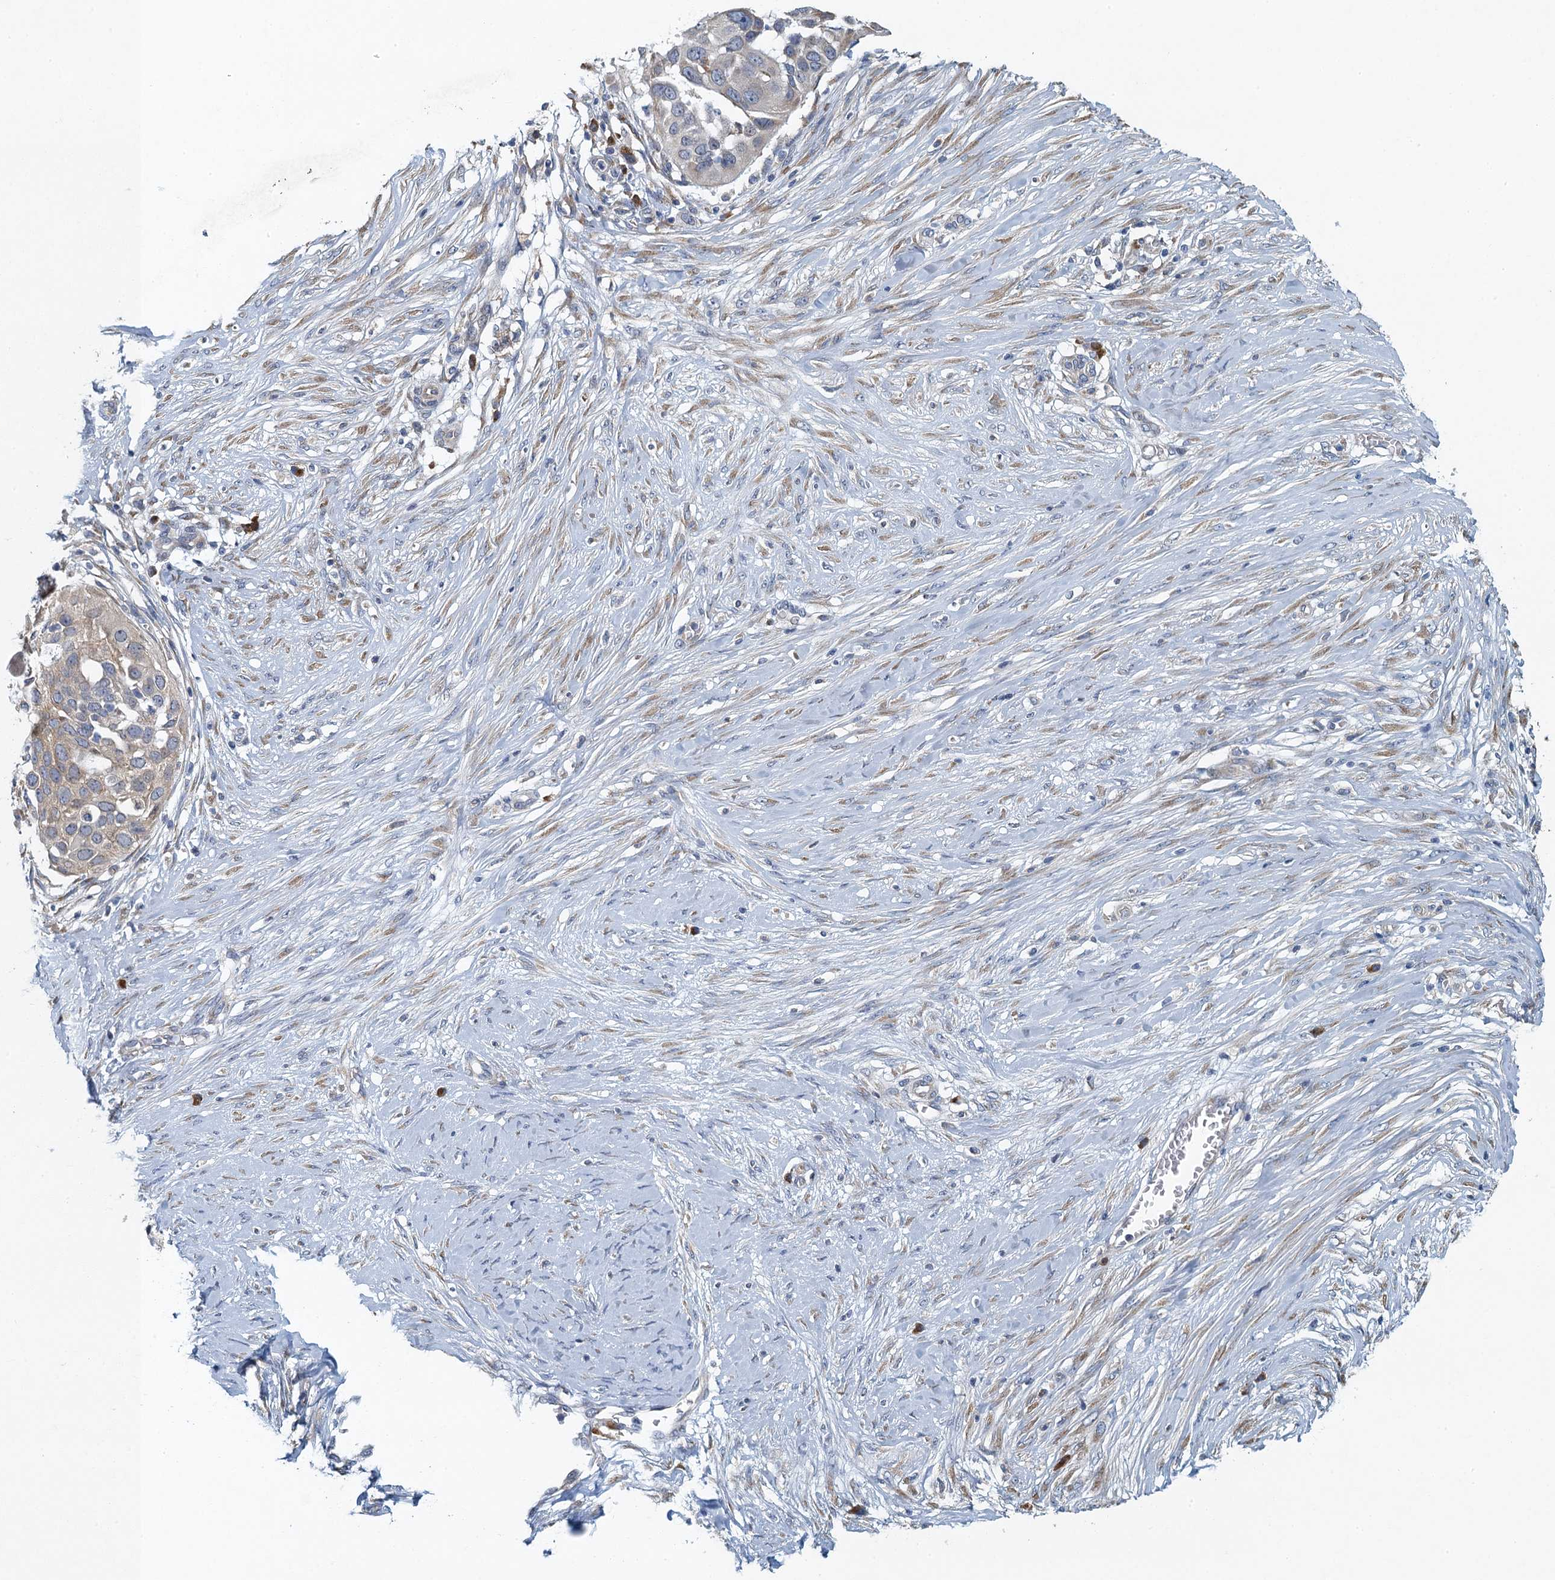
{"staining": {"intensity": "negative", "quantity": "none", "location": "none"}, "tissue": "skin cancer", "cell_type": "Tumor cells", "image_type": "cancer", "snomed": [{"axis": "morphology", "description": "Squamous cell carcinoma, NOS"}, {"axis": "topography", "description": "Skin"}], "caption": "DAB (3,3'-diaminobenzidine) immunohistochemical staining of skin squamous cell carcinoma demonstrates no significant staining in tumor cells.", "gene": "ALG2", "patient": {"sex": "female", "age": 44}}